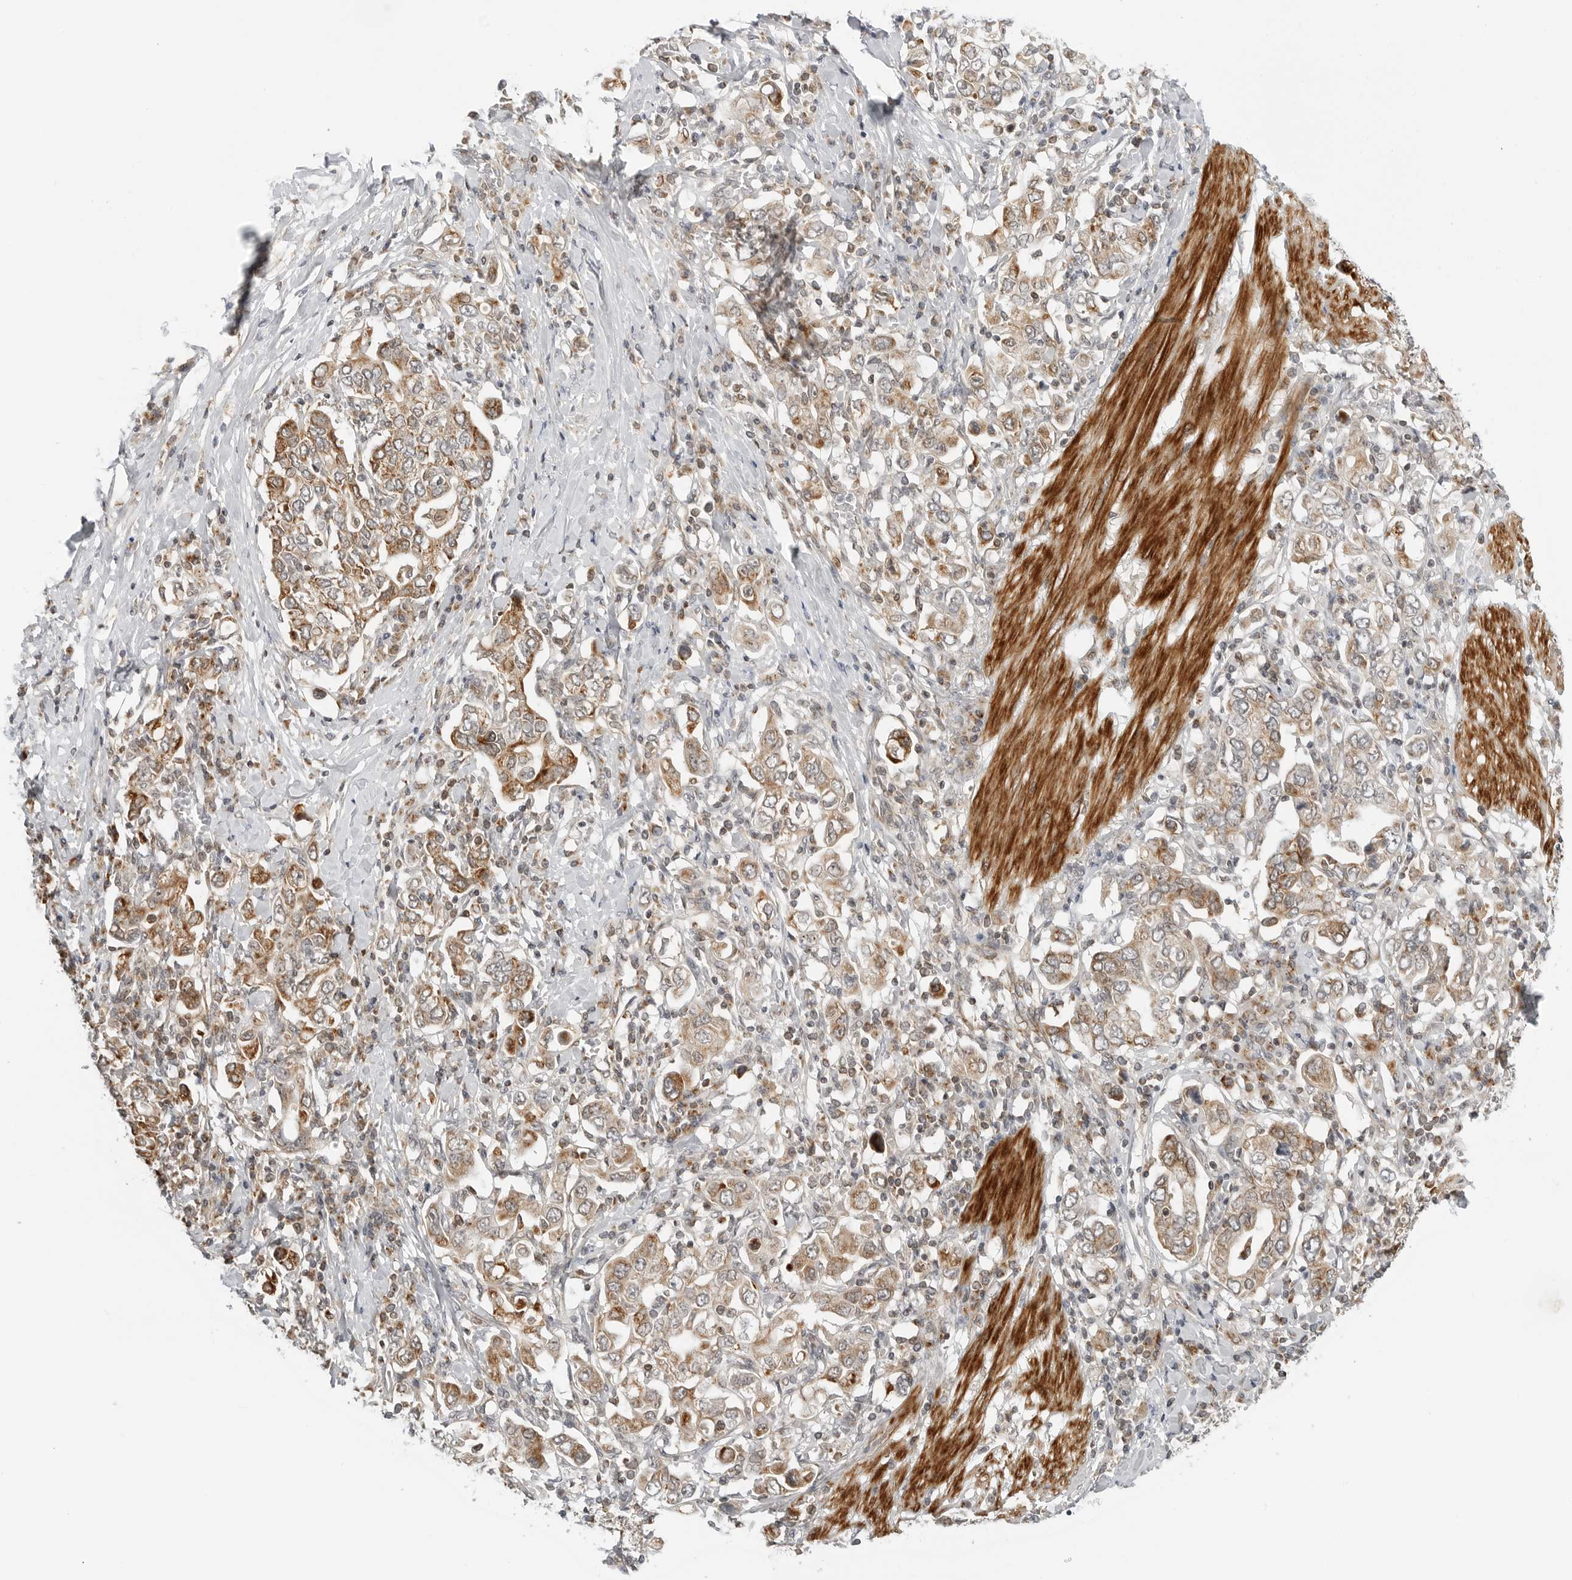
{"staining": {"intensity": "moderate", "quantity": ">75%", "location": "cytoplasmic/membranous"}, "tissue": "stomach cancer", "cell_type": "Tumor cells", "image_type": "cancer", "snomed": [{"axis": "morphology", "description": "Adenocarcinoma, NOS"}, {"axis": "topography", "description": "Stomach, upper"}], "caption": "This photomicrograph demonstrates adenocarcinoma (stomach) stained with immunohistochemistry to label a protein in brown. The cytoplasmic/membranous of tumor cells show moderate positivity for the protein. Nuclei are counter-stained blue.", "gene": "PEX2", "patient": {"sex": "male", "age": 62}}